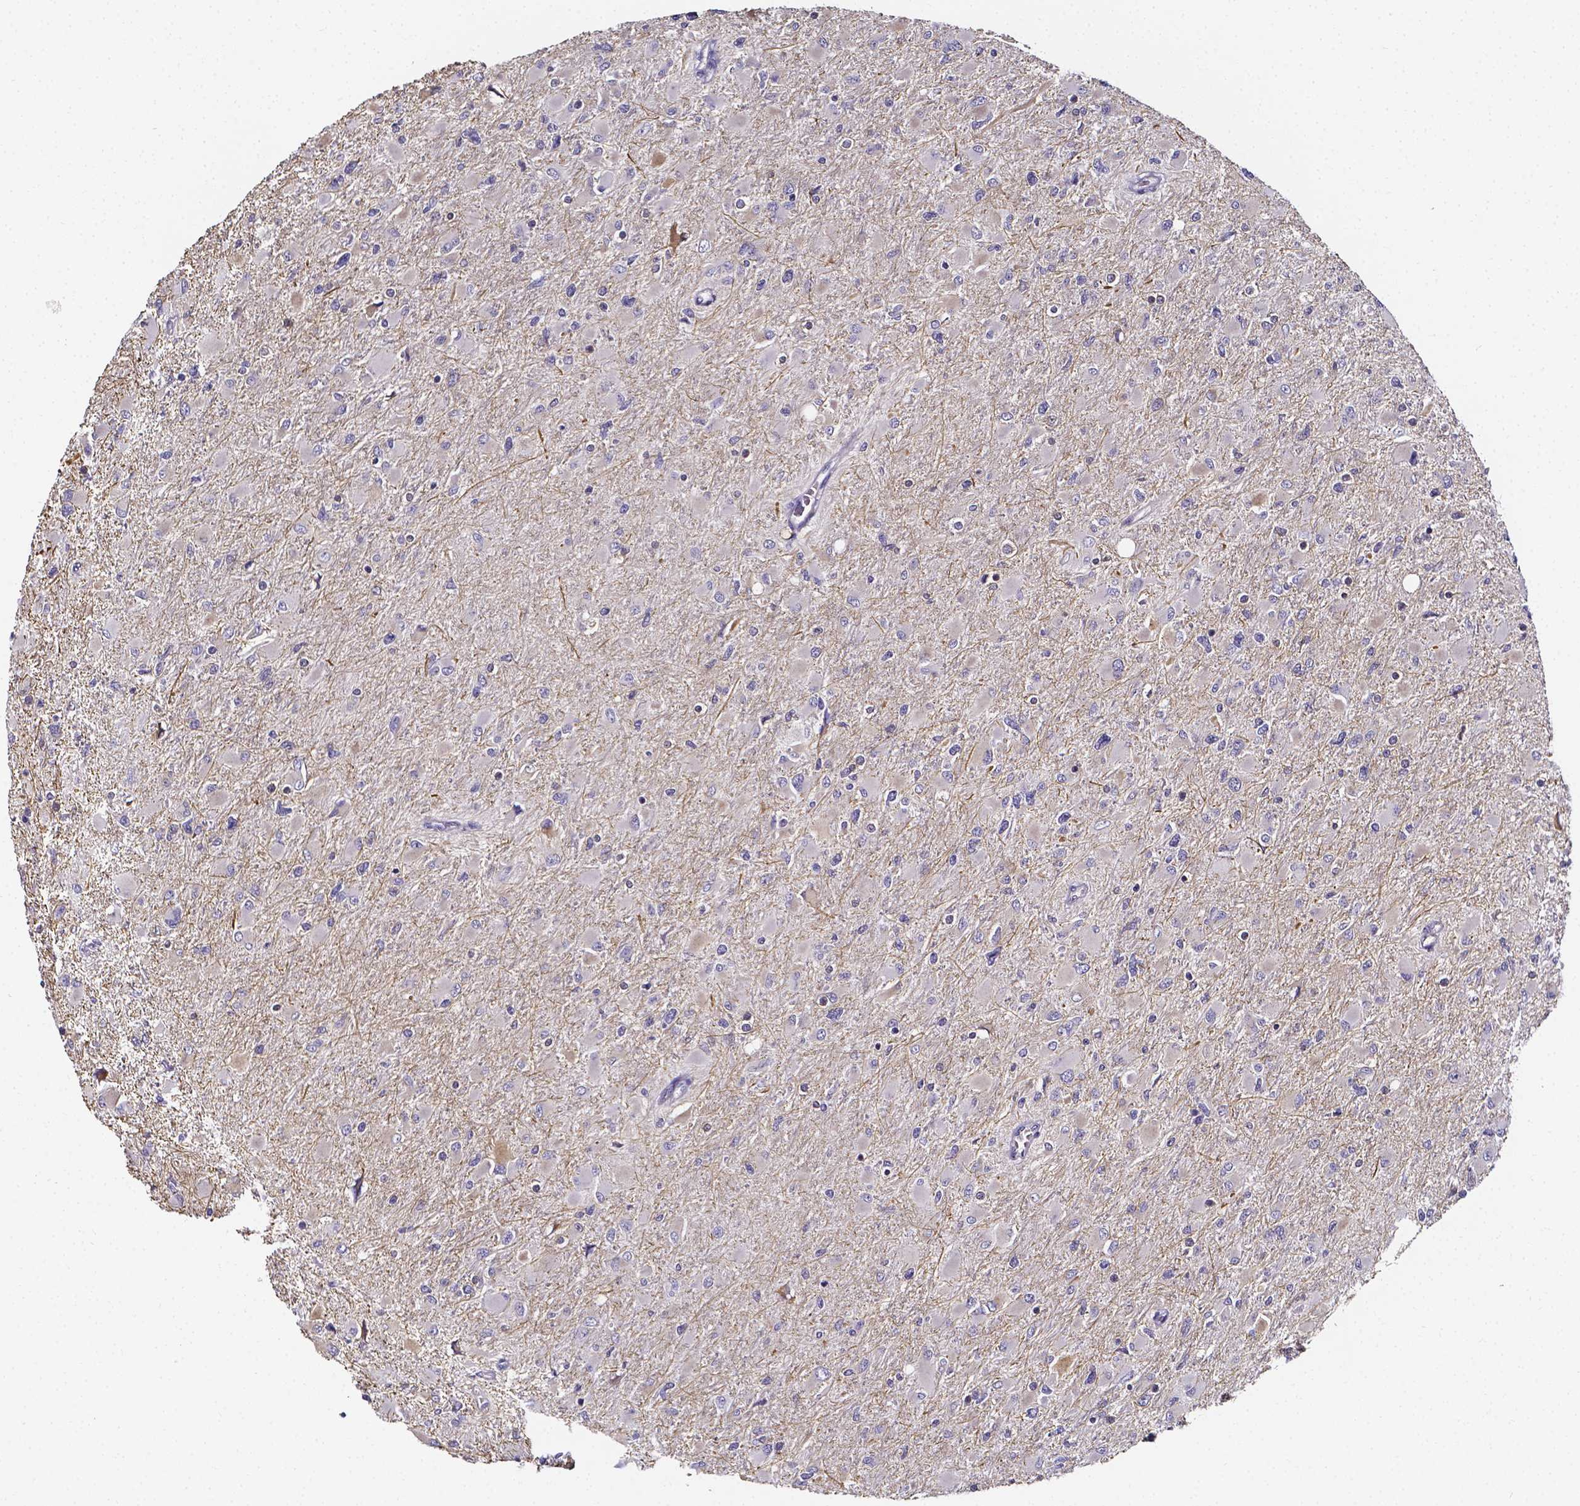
{"staining": {"intensity": "negative", "quantity": "none", "location": "none"}, "tissue": "glioma", "cell_type": "Tumor cells", "image_type": "cancer", "snomed": [{"axis": "morphology", "description": "Glioma, malignant, High grade"}, {"axis": "topography", "description": "Cerebral cortex"}], "caption": "This is a photomicrograph of immunohistochemistry (IHC) staining of malignant high-grade glioma, which shows no staining in tumor cells. (Brightfield microscopy of DAB (3,3'-diaminobenzidine) immunohistochemistry (IHC) at high magnification).", "gene": "CACNG8", "patient": {"sex": "female", "age": 36}}